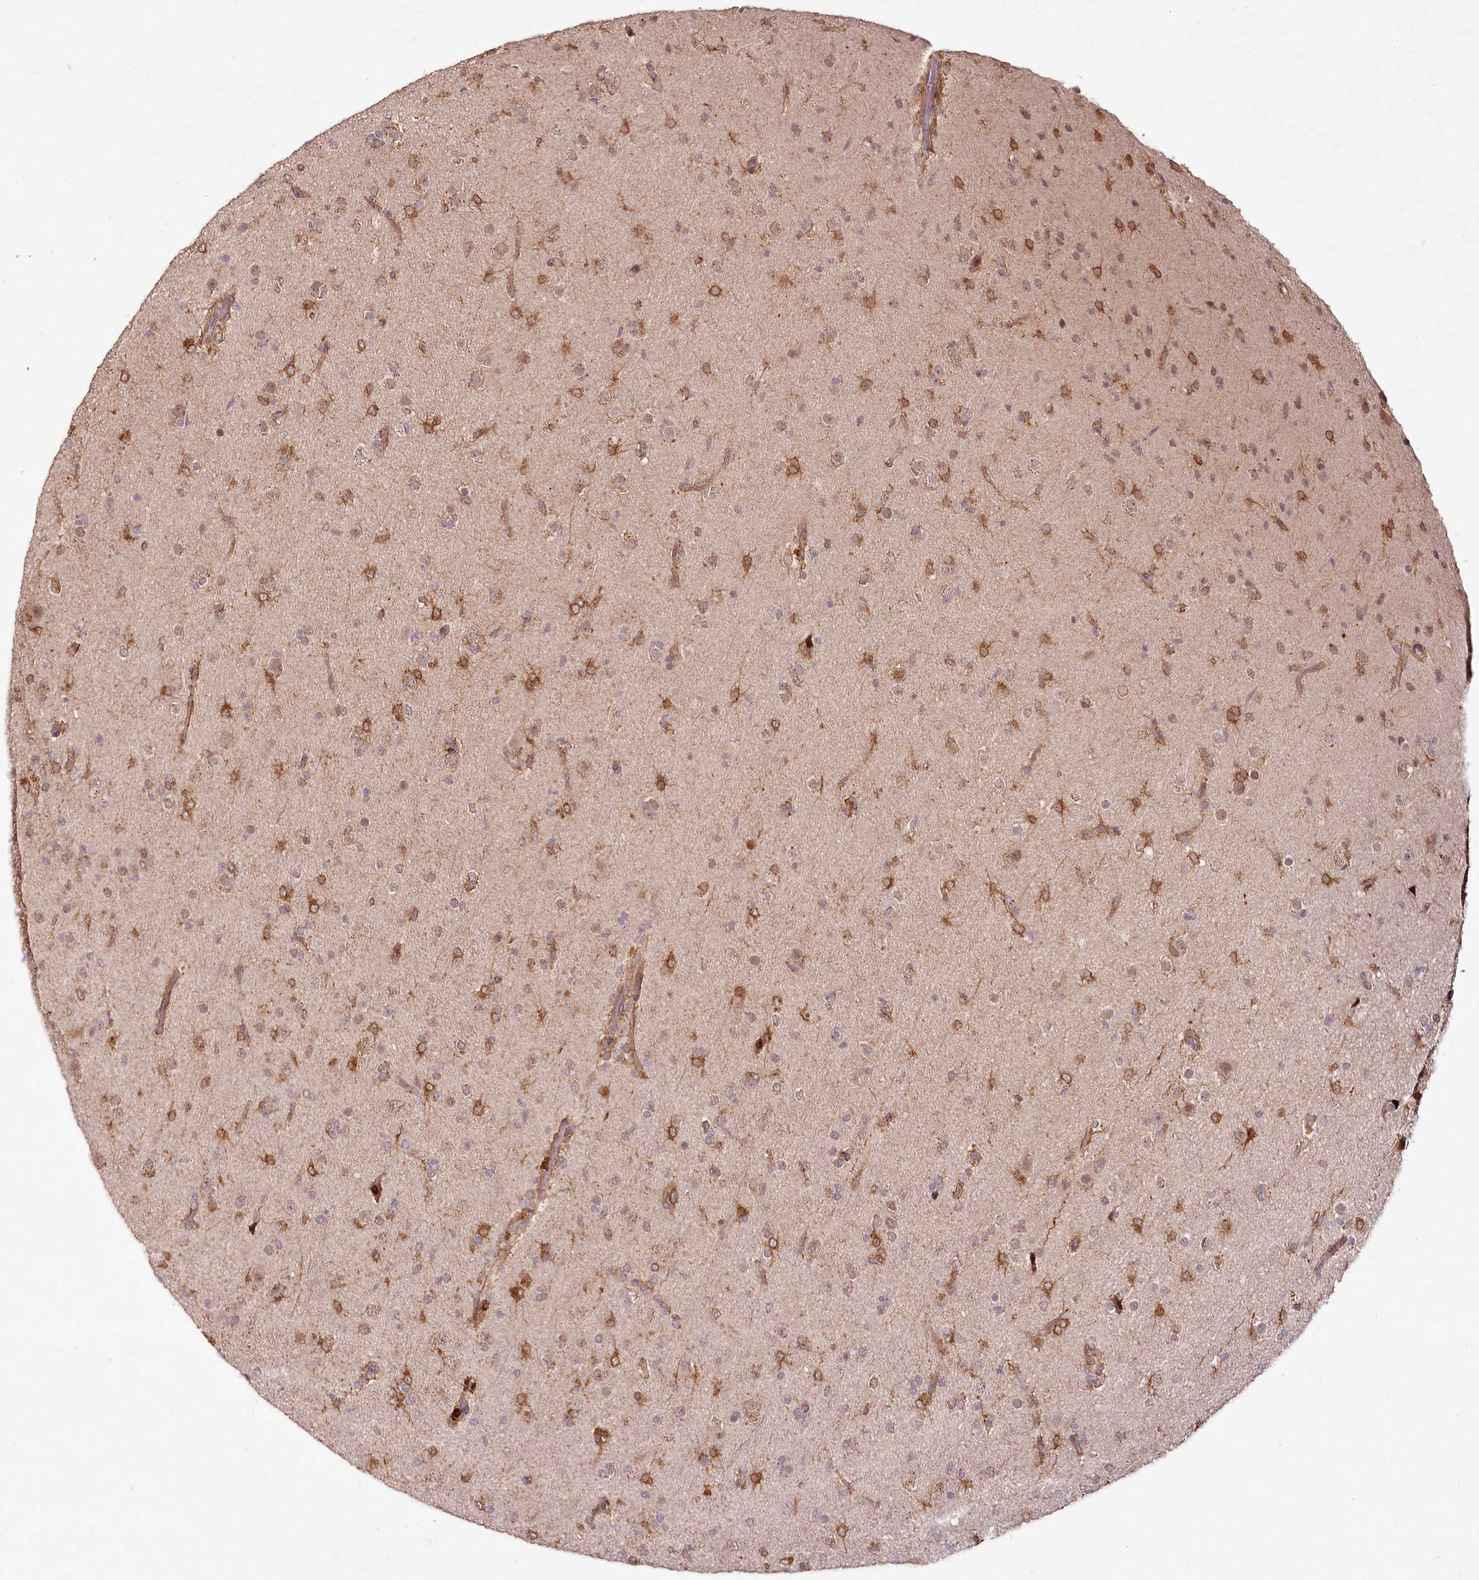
{"staining": {"intensity": "moderate", "quantity": "<25%", "location": "cytoplasmic/membranous"}, "tissue": "glioma", "cell_type": "Tumor cells", "image_type": "cancer", "snomed": [{"axis": "morphology", "description": "Glioma, malignant, Low grade"}, {"axis": "topography", "description": "Brain"}], "caption": "Glioma was stained to show a protein in brown. There is low levels of moderate cytoplasmic/membranous positivity in about <25% of tumor cells.", "gene": "ALKBH8", "patient": {"sex": "male", "age": 65}}